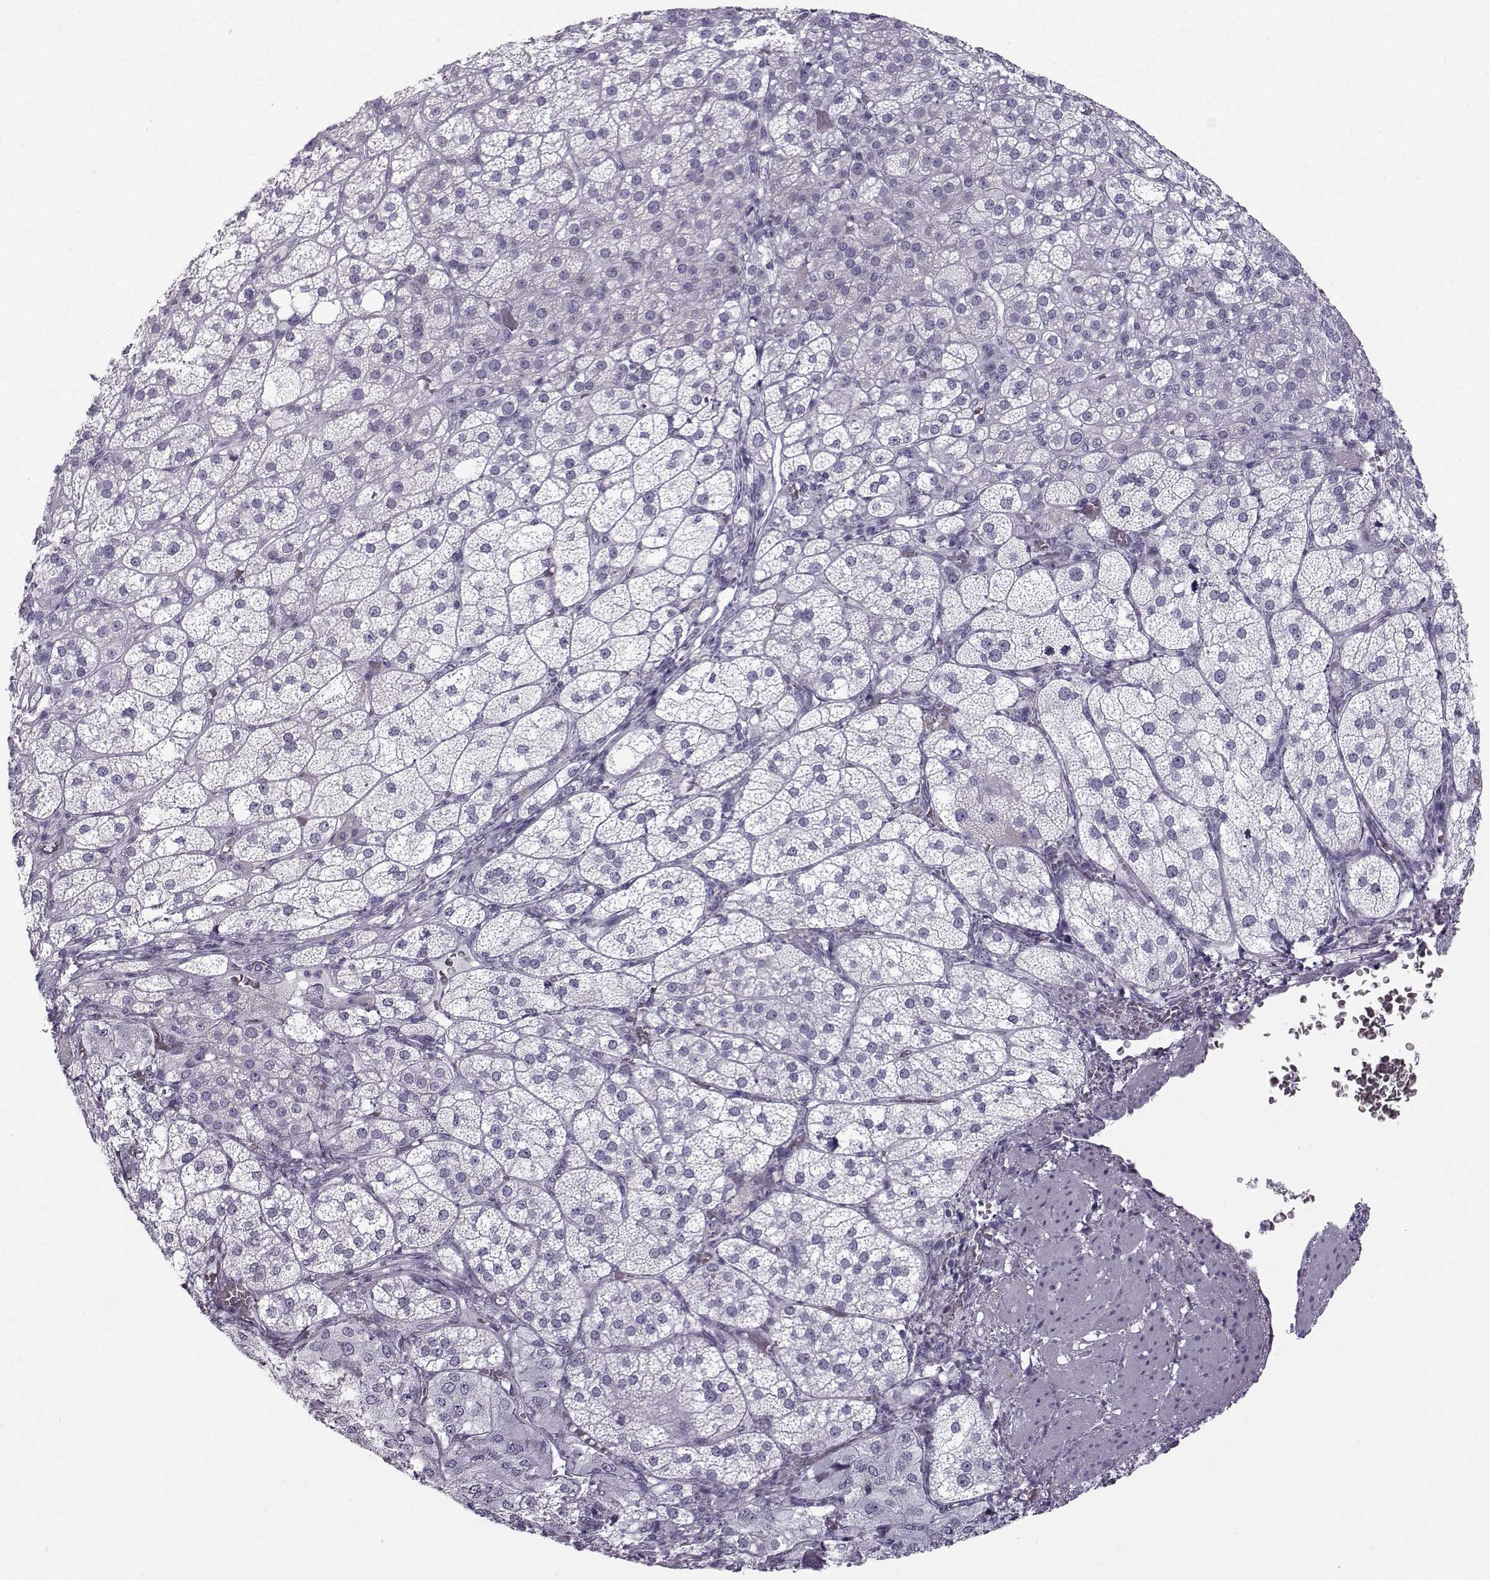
{"staining": {"intensity": "negative", "quantity": "none", "location": "none"}, "tissue": "adrenal gland", "cell_type": "Glandular cells", "image_type": "normal", "snomed": [{"axis": "morphology", "description": "Normal tissue, NOS"}, {"axis": "topography", "description": "Adrenal gland"}], "caption": "High power microscopy image of an immunohistochemistry (IHC) image of normal adrenal gland, revealing no significant expression in glandular cells.", "gene": "DMRT3", "patient": {"sex": "female", "age": 60}}